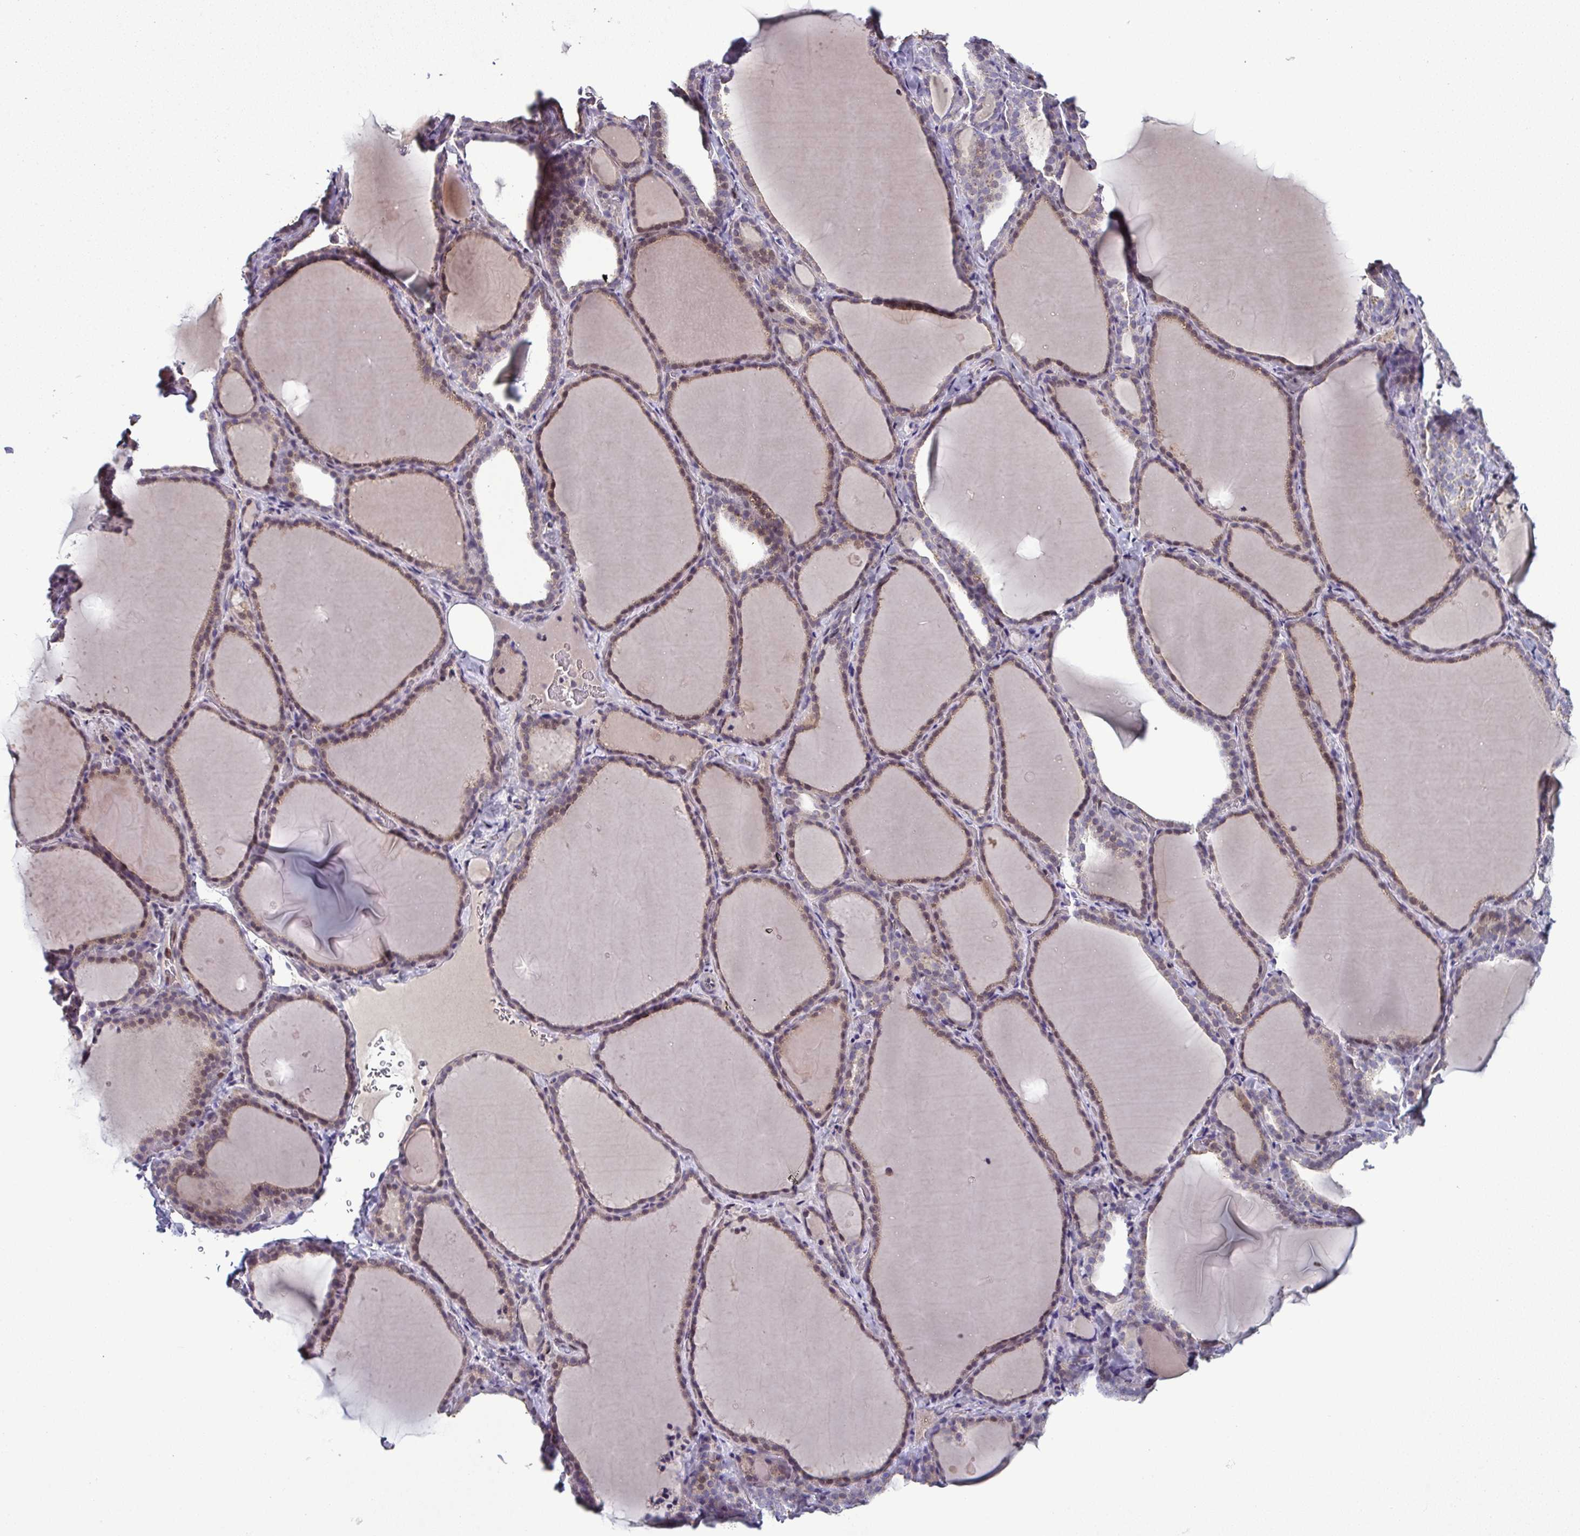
{"staining": {"intensity": "weak", "quantity": "25%-75%", "location": "cytoplasmic/membranous"}, "tissue": "thyroid gland", "cell_type": "Glandular cells", "image_type": "normal", "snomed": [{"axis": "morphology", "description": "Normal tissue, NOS"}, {"axis": "topography", "description": "Thyroid gland"}], "caption": "Weak cytoplasmic/membranous expression for a protein is appreciated in about 25%-75% of glandular cells of normal thyroid gland using immunohistochemistry.", "gene": "ODF1", "patient": {"sex": "female", "age": 22}}